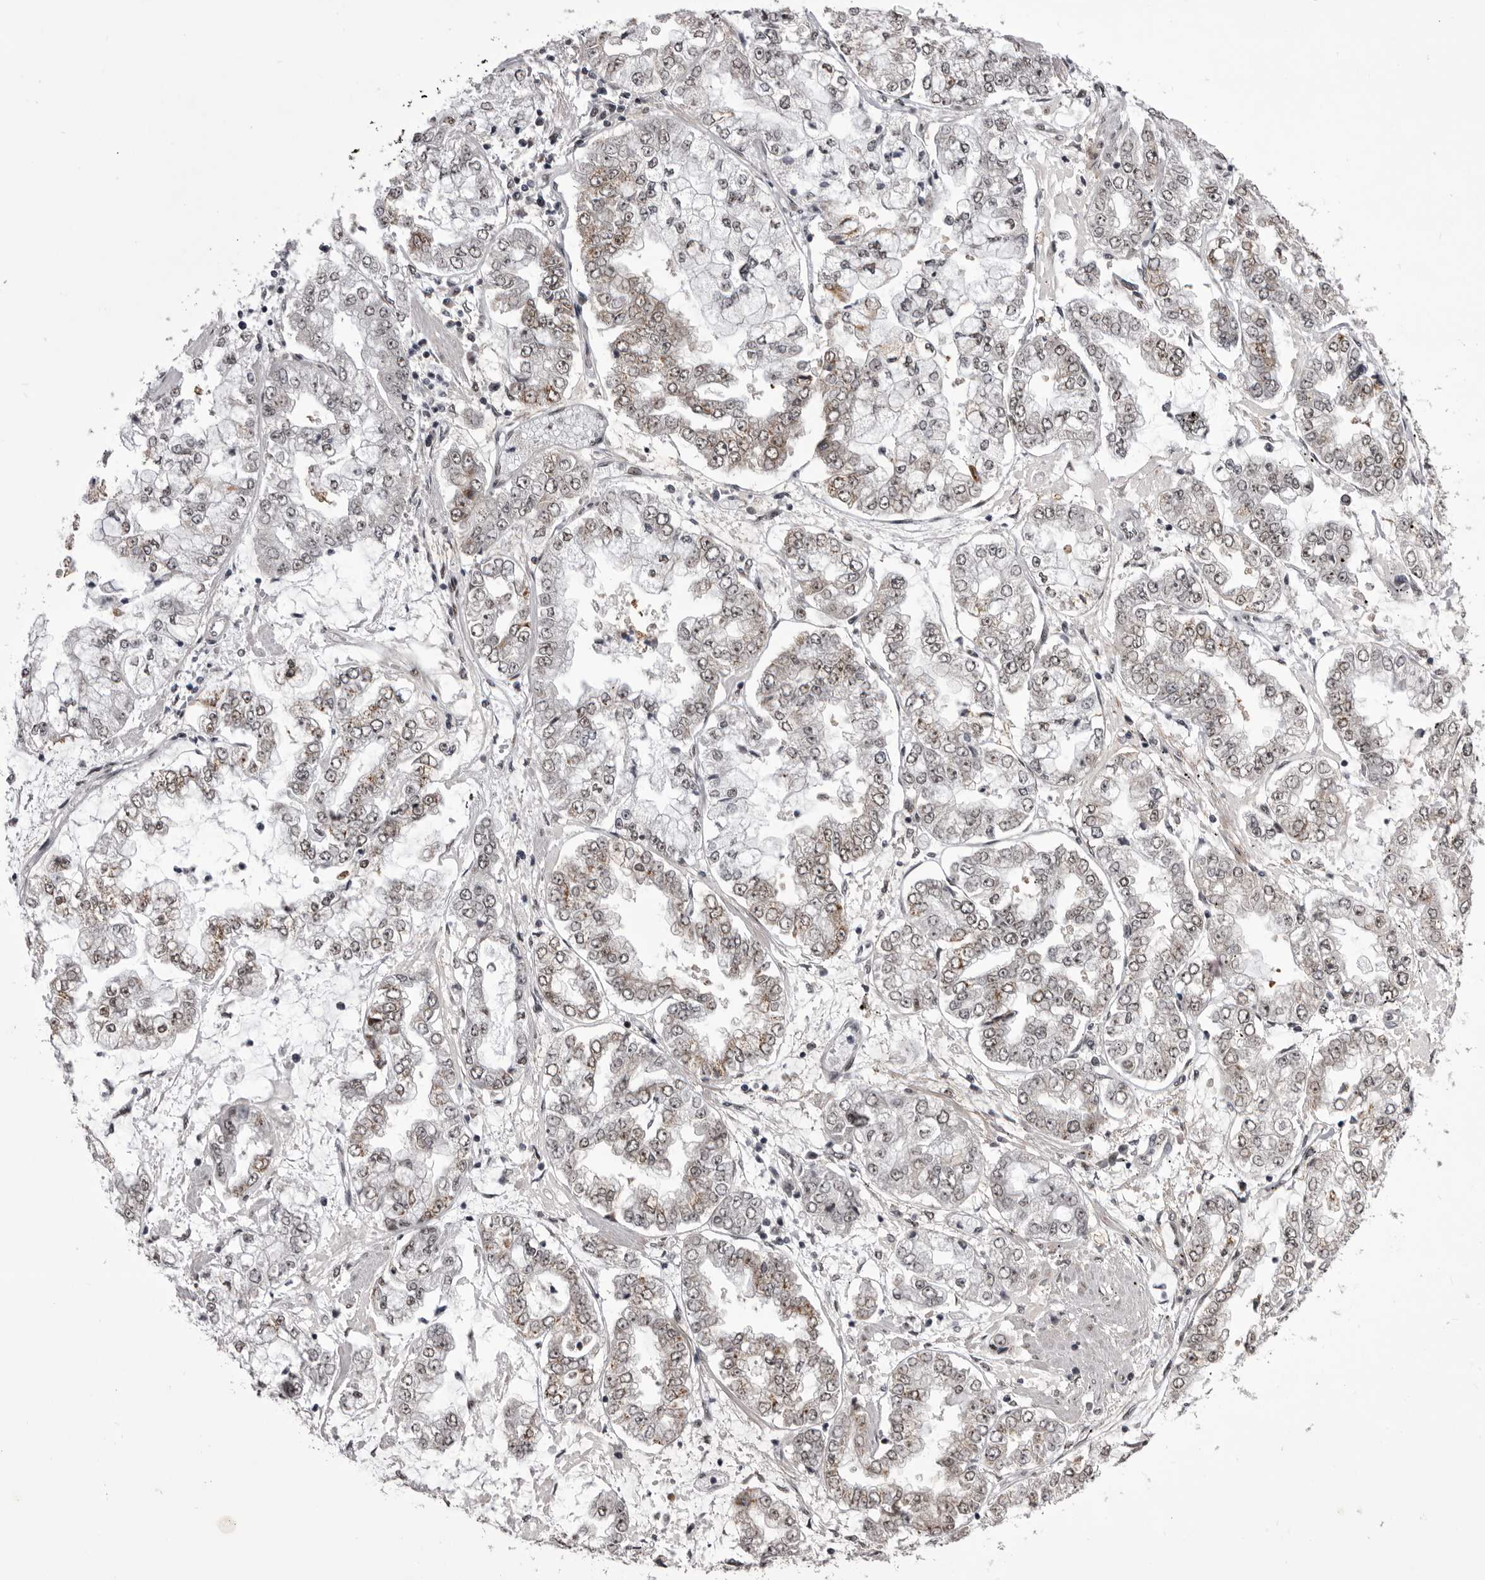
{"staining": {"intensity": "weak", "quantity": "25%-75%", "location": "nuclear"}, "tissue": "stomach cancer", "cell_type": "Tumor cells", "image_type": "cancer", "snomed": [{"axis": "morphology", "description": "Adenocarcinoma, NOS"}, {"axis": "topography", "description": "Stomach"}], "caption": "This is an image of IHC staining of stomach cancer, which shows weak staining in the nuclear of tumor cells.", "gene": "PRPF3", "patient": {"sex": "male", "age": 76}}